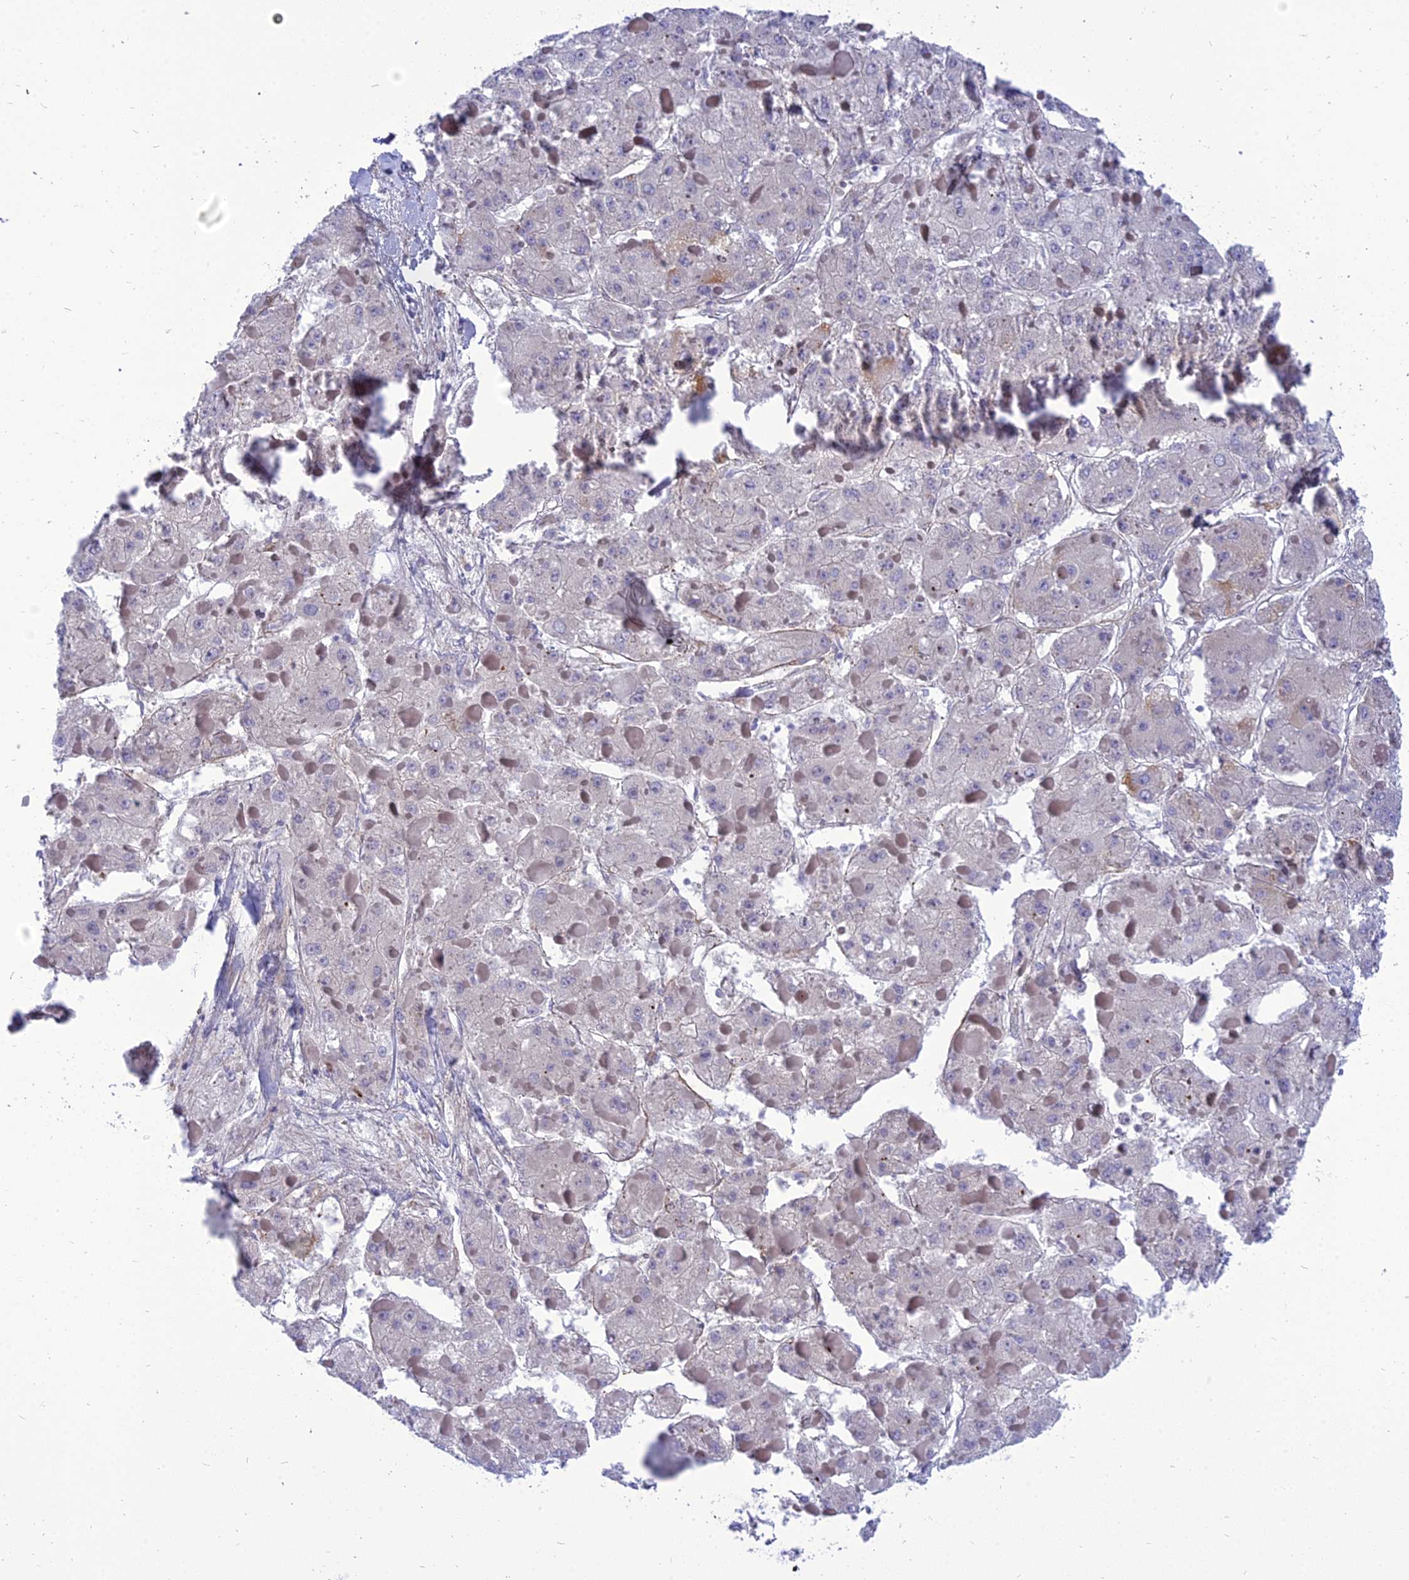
{"staining": {"intensity": "negative", "quantity": "none", "location": "none"}, "tissue": "liver cancer", "cell_type": "Tumor cells", "image_type": "cancer", "snomed": [{"axis": "morphology", "description": "Carcinoma, Hepatocellular, NOS"}, {"axis": "topography", "description": "Liver"}], "caption": "Liver cancer (hepatocellular carcinoma) was stained to show a protein in brown. There is no significant staining in tumor cells.", "gene": "MBD3L1", "patient": {"sex": "female", "age": 73}}